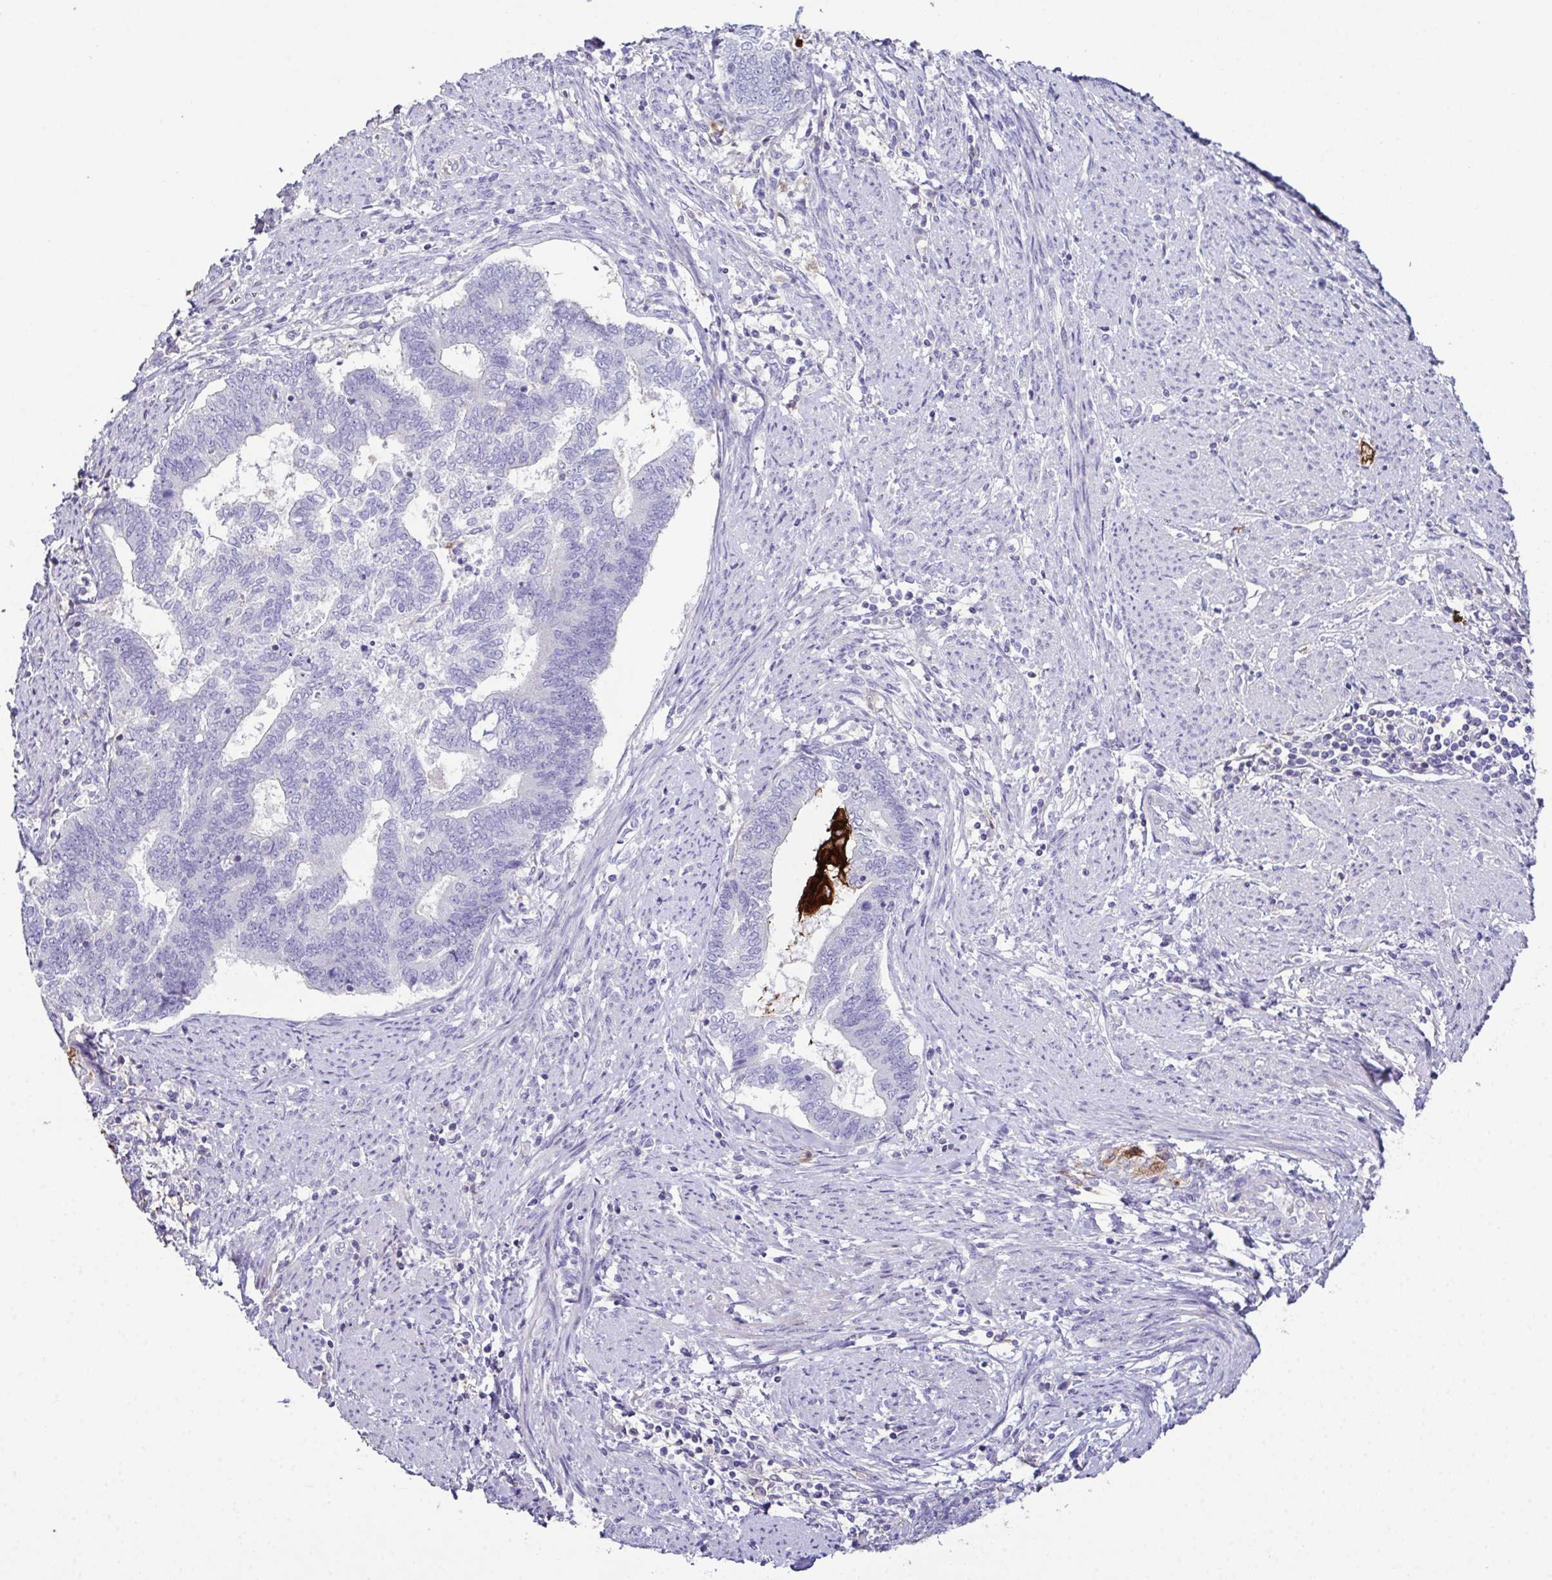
{"staining": {"intensity": "negative", "quantity": "none", "location": "none"}, "tissue": "endometrial cancer", "cell_type": "Tumor cells", "image_type": "cancer", "snomed": [{"axis": "morphology", "description": "Adenocarcinoma, NOS"}, {"axis": "topography", "description": "Endometrium"}], "caption": "Tumor cells show no significant protein expression in endometrial cancer (adenocarcinoma).", "gene": "MARCO", "patient": {"sex": "female", "age": 65}}